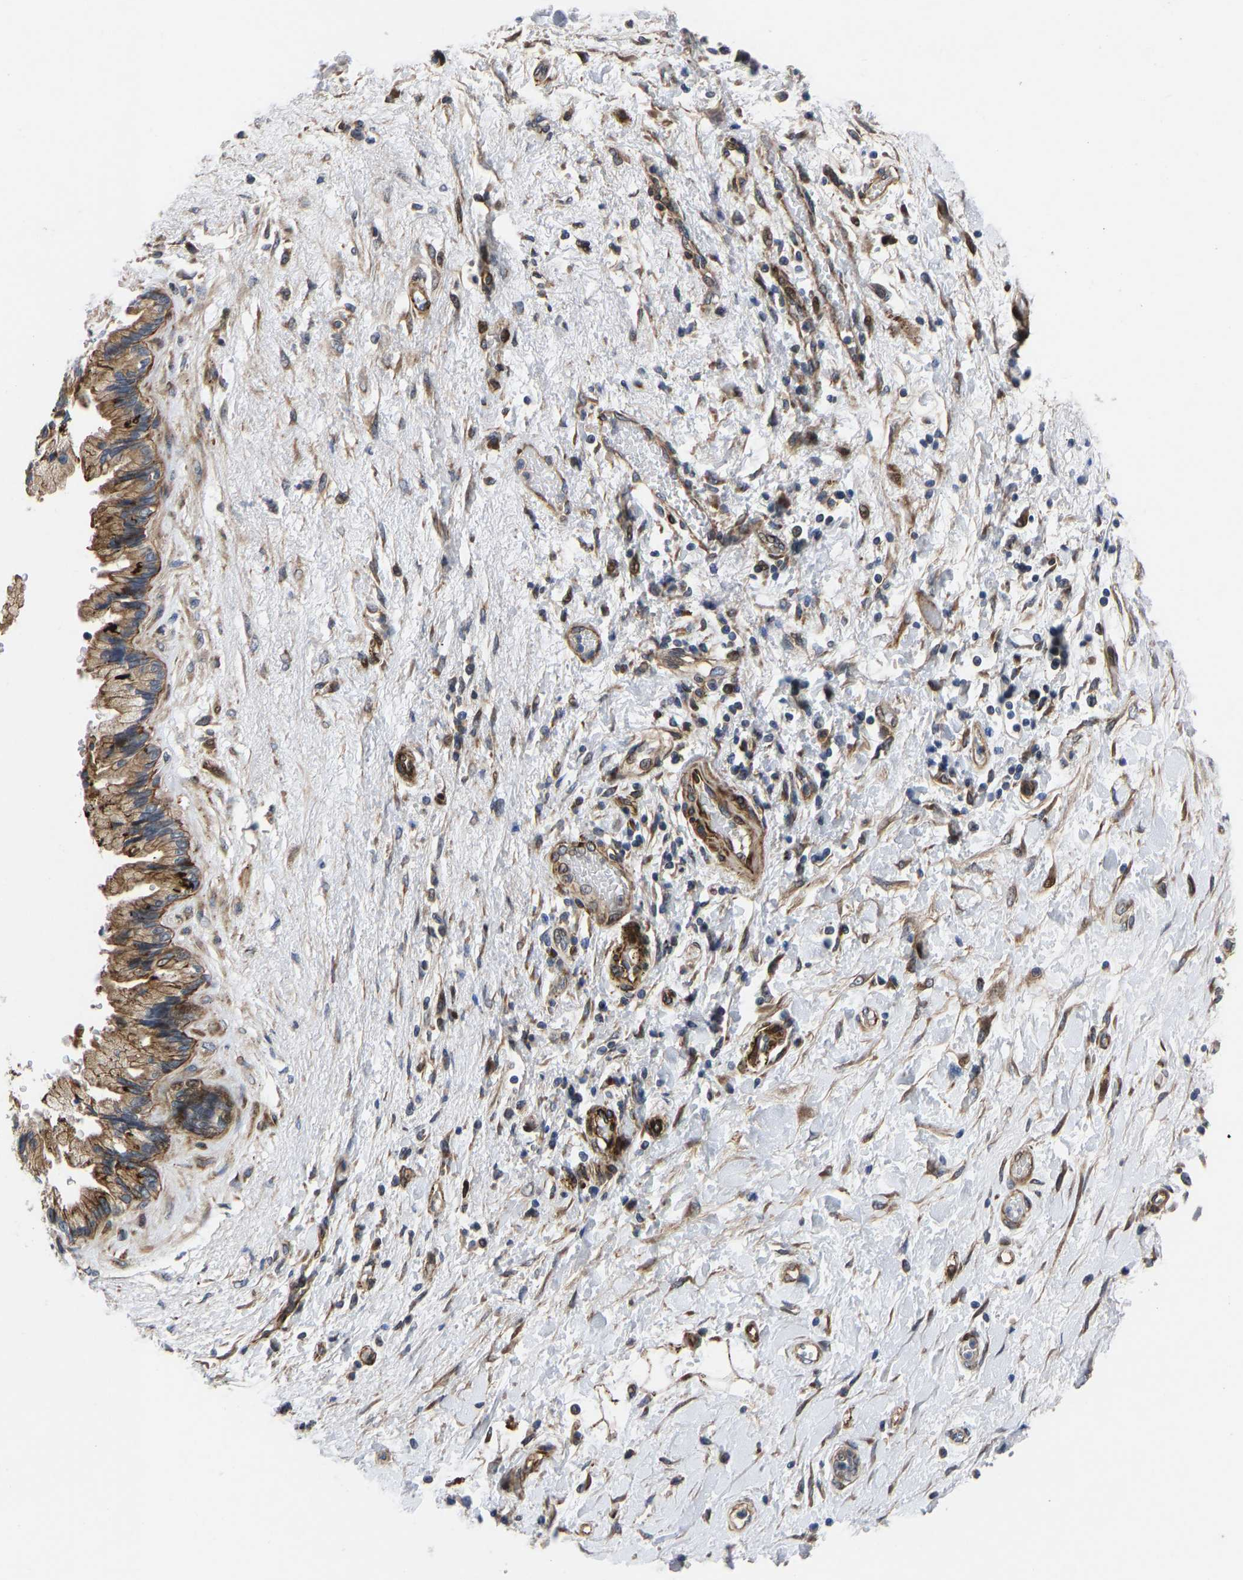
{"staining": {"intensity": "moderate", "quantity": ">75%", "location": "cytoplasmic/membranous"}, "tissue": "pancreatic cancer", "cell_type": "Tumor cells", "image_type": "cancer", "snomed": [{"axis": "morphology", "description": "Adenocarcinoma, NOS"}, {"axis": "topography", "description": "Pancreas"}], "caption": "The immunohistochemical stain shows moderate cytoplasmic/membranous positivity in tumor cells of pancreatic adenocarcinoma tissue.", "gene": "TMEM38B", "patient": {"sex": "female", "age": 60}}